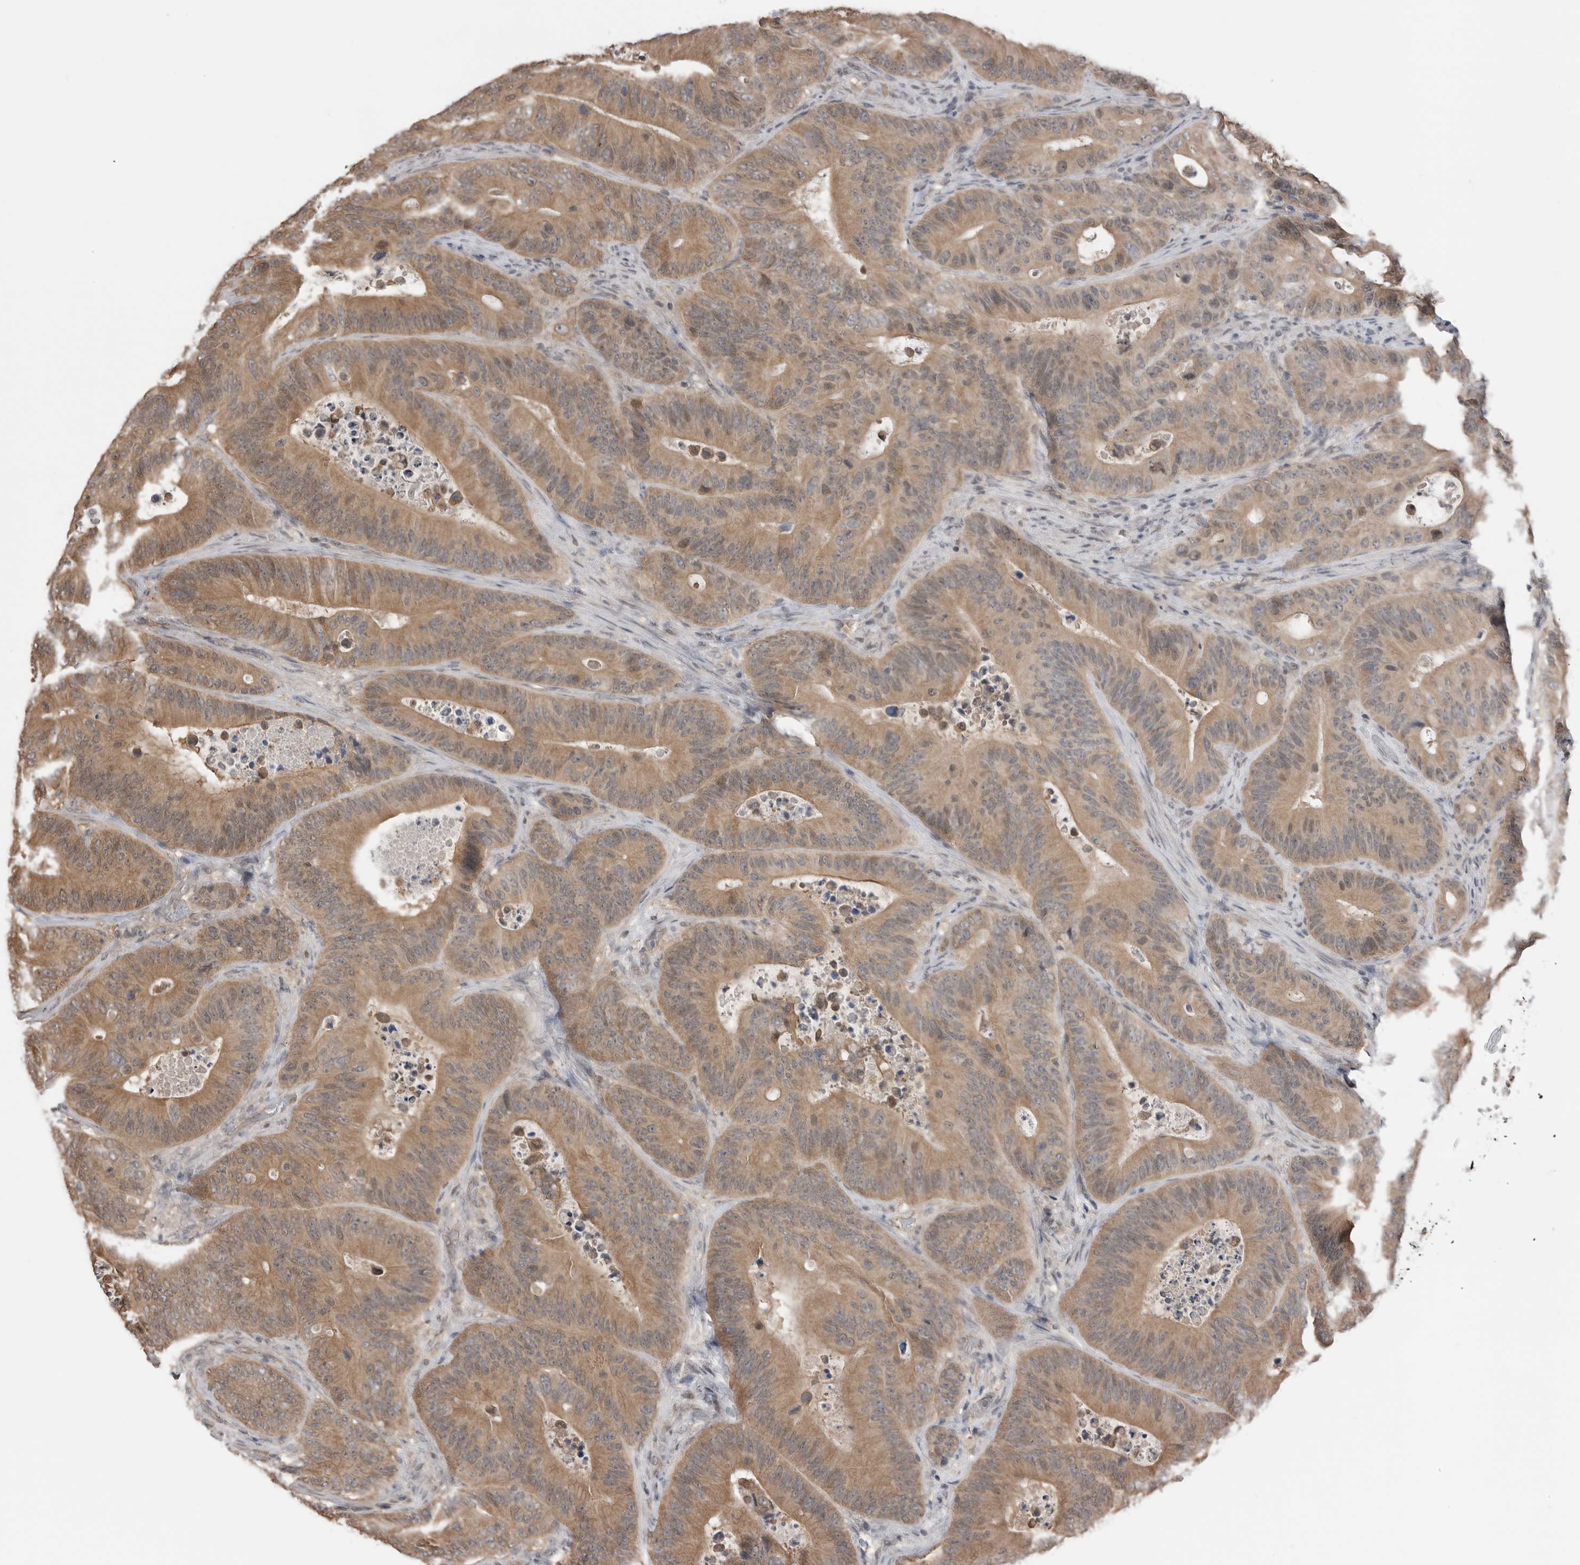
{"staining": {"intensity": "moderate", "quantity": ">75%", "location": "cytoplasmic/membranous"}, "tissue": "colorectal cancer", "cell_type": "Tumor cells", "image_type": "cancer", "snomed": [{"axis": "morphology", "description": "Adenocarcinoma, NOS"}, {"axis": "topography", "description": "Colon"}], "caption": "Immunohistochemical staining of colorectal adenocarcinoma displays medium levels of moderate cytoplasmic/membranous expression in approximately >75% of tumor cells.", "gene": "PEAK1", "patient": {"sex": "male", "age": 83}}